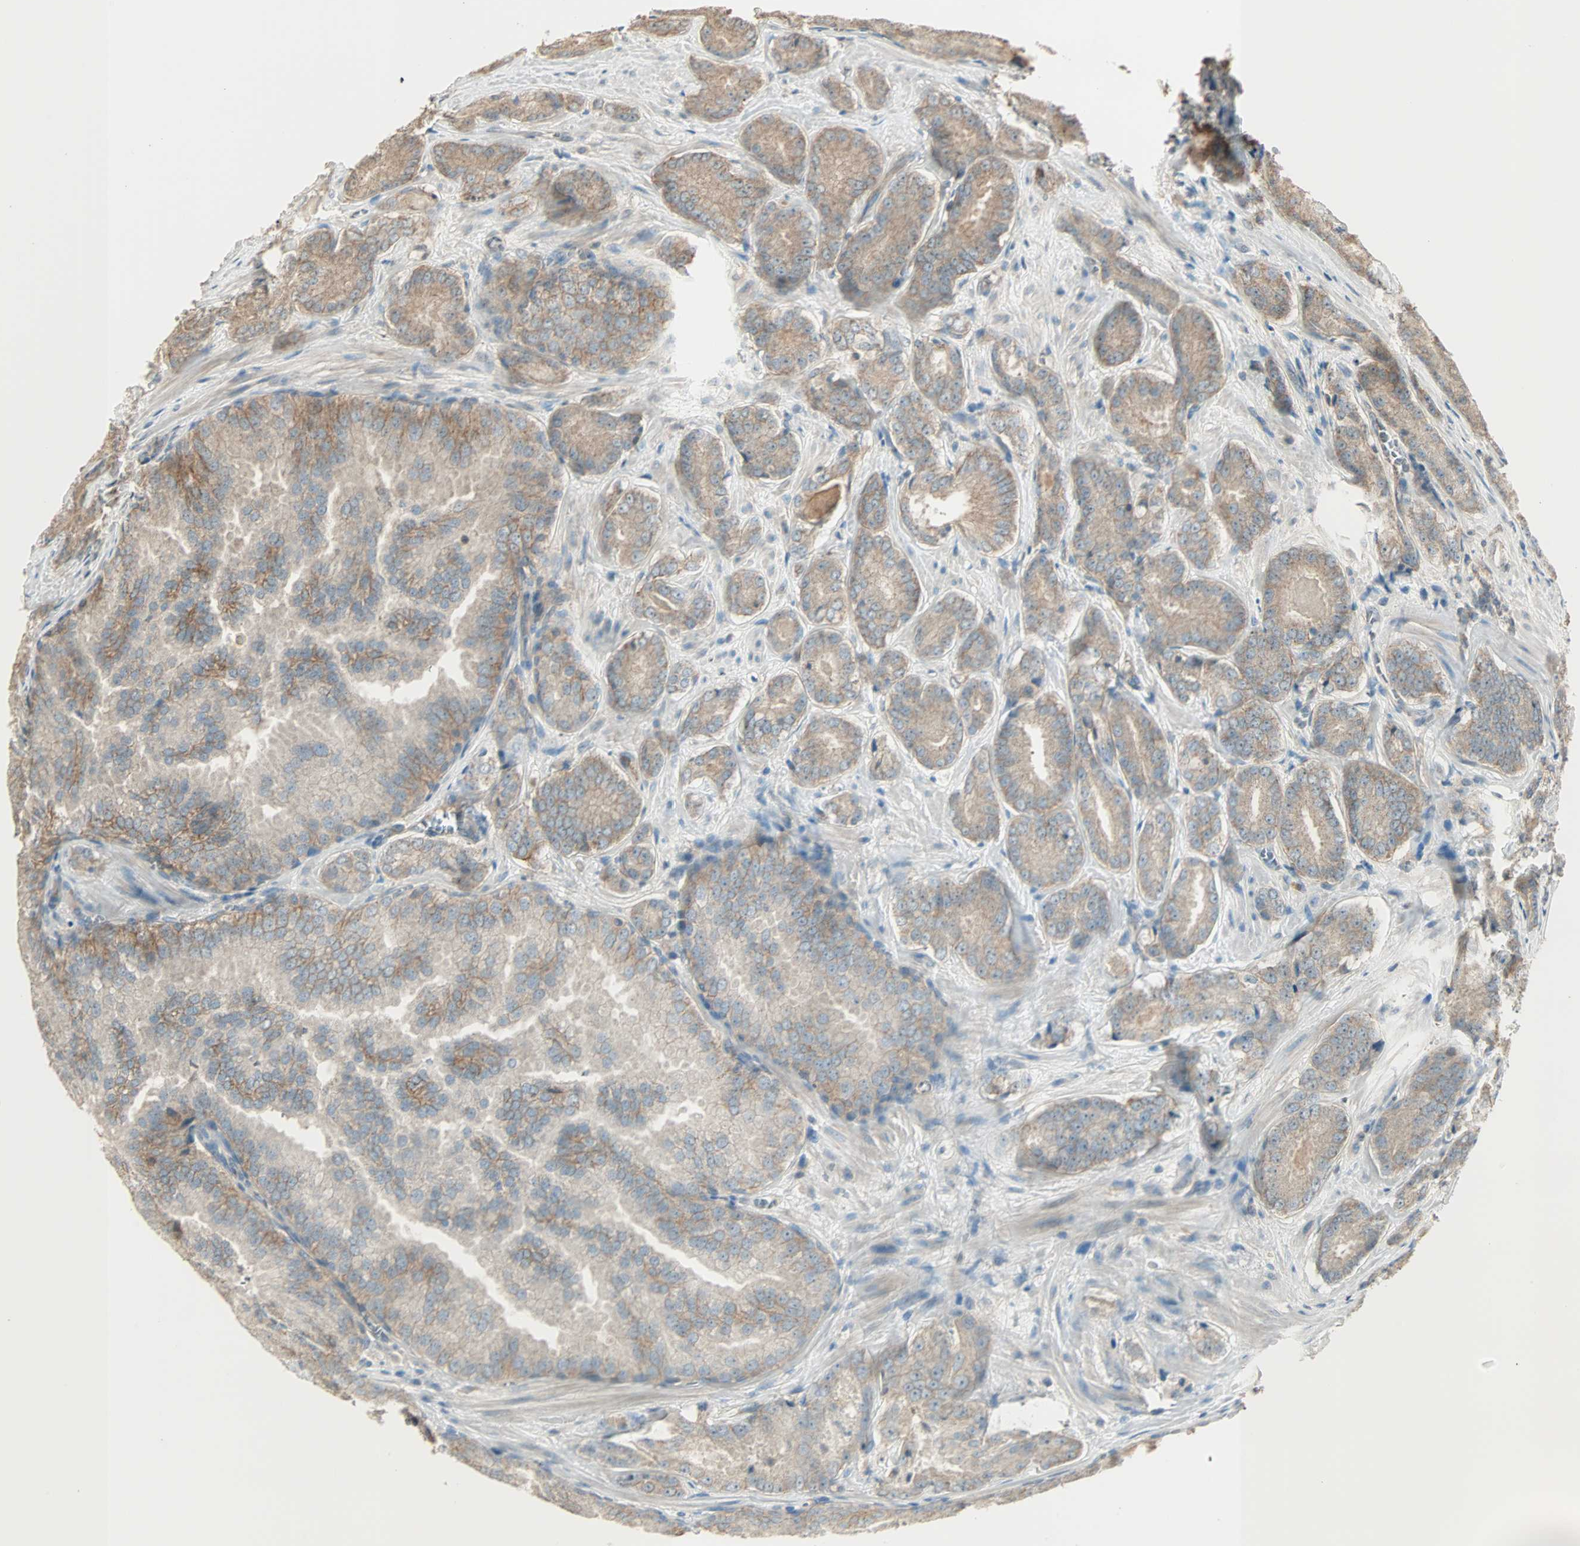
{"staining": {"intensity": "weak", "quantity": ">75%", "location": "cytoplasmic/membranous"}, "tissue": "prostate cancer", "cell_type": "Tumor cells", "image_type": "cancer", "snomed": [{"axis": "morphology", "description": "Adenocarcinoma, High grade"}, {"axis": "topography", "description": "Prostate"}], "caption": "High-grade adenocarcinoma (prostate) stained for a protein displays weak cytoplasmic/membranous positivity in tumor cells.", "gene": "MAP3K21", "patient": {"sex": "male", "age": 64}}